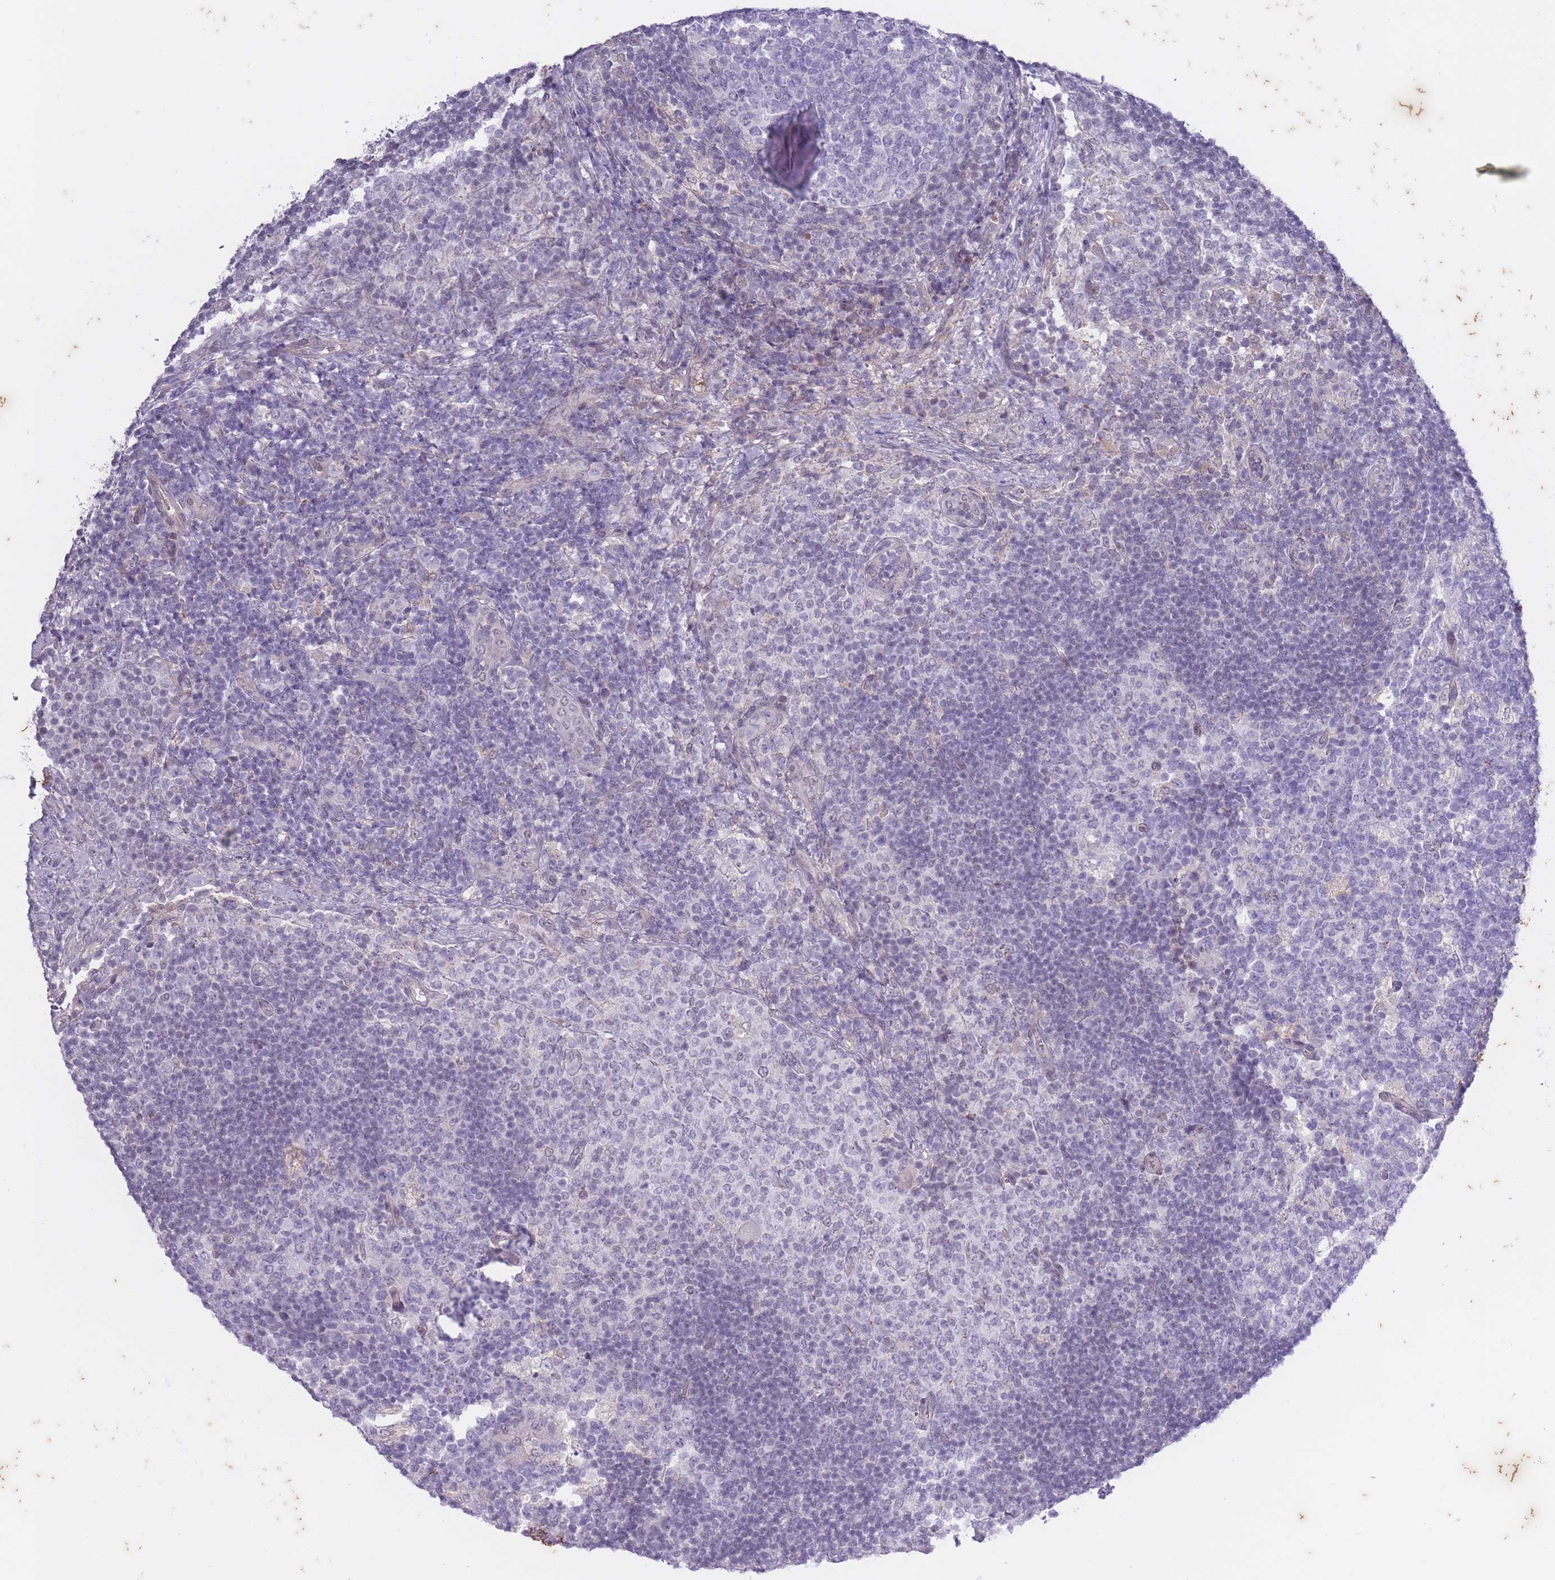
{"staining": {"intensity": "negative", "quantity": "none", "location": "none"}, "tissue": "lymph node", "cell_type": "Germinal center cells", "image_type": "normal", "snomed": [{"axis": "morphology", "description": "Normal tissue, NOS"}, {"axis": "topography", "description": "Lymph node"}], "caption": "This is an IHC histopathology image of benign human lymph node. There is no expression in germinal center cells.", "gene": "ARPIN", "patient": {"sex": "female", "age": 31}}